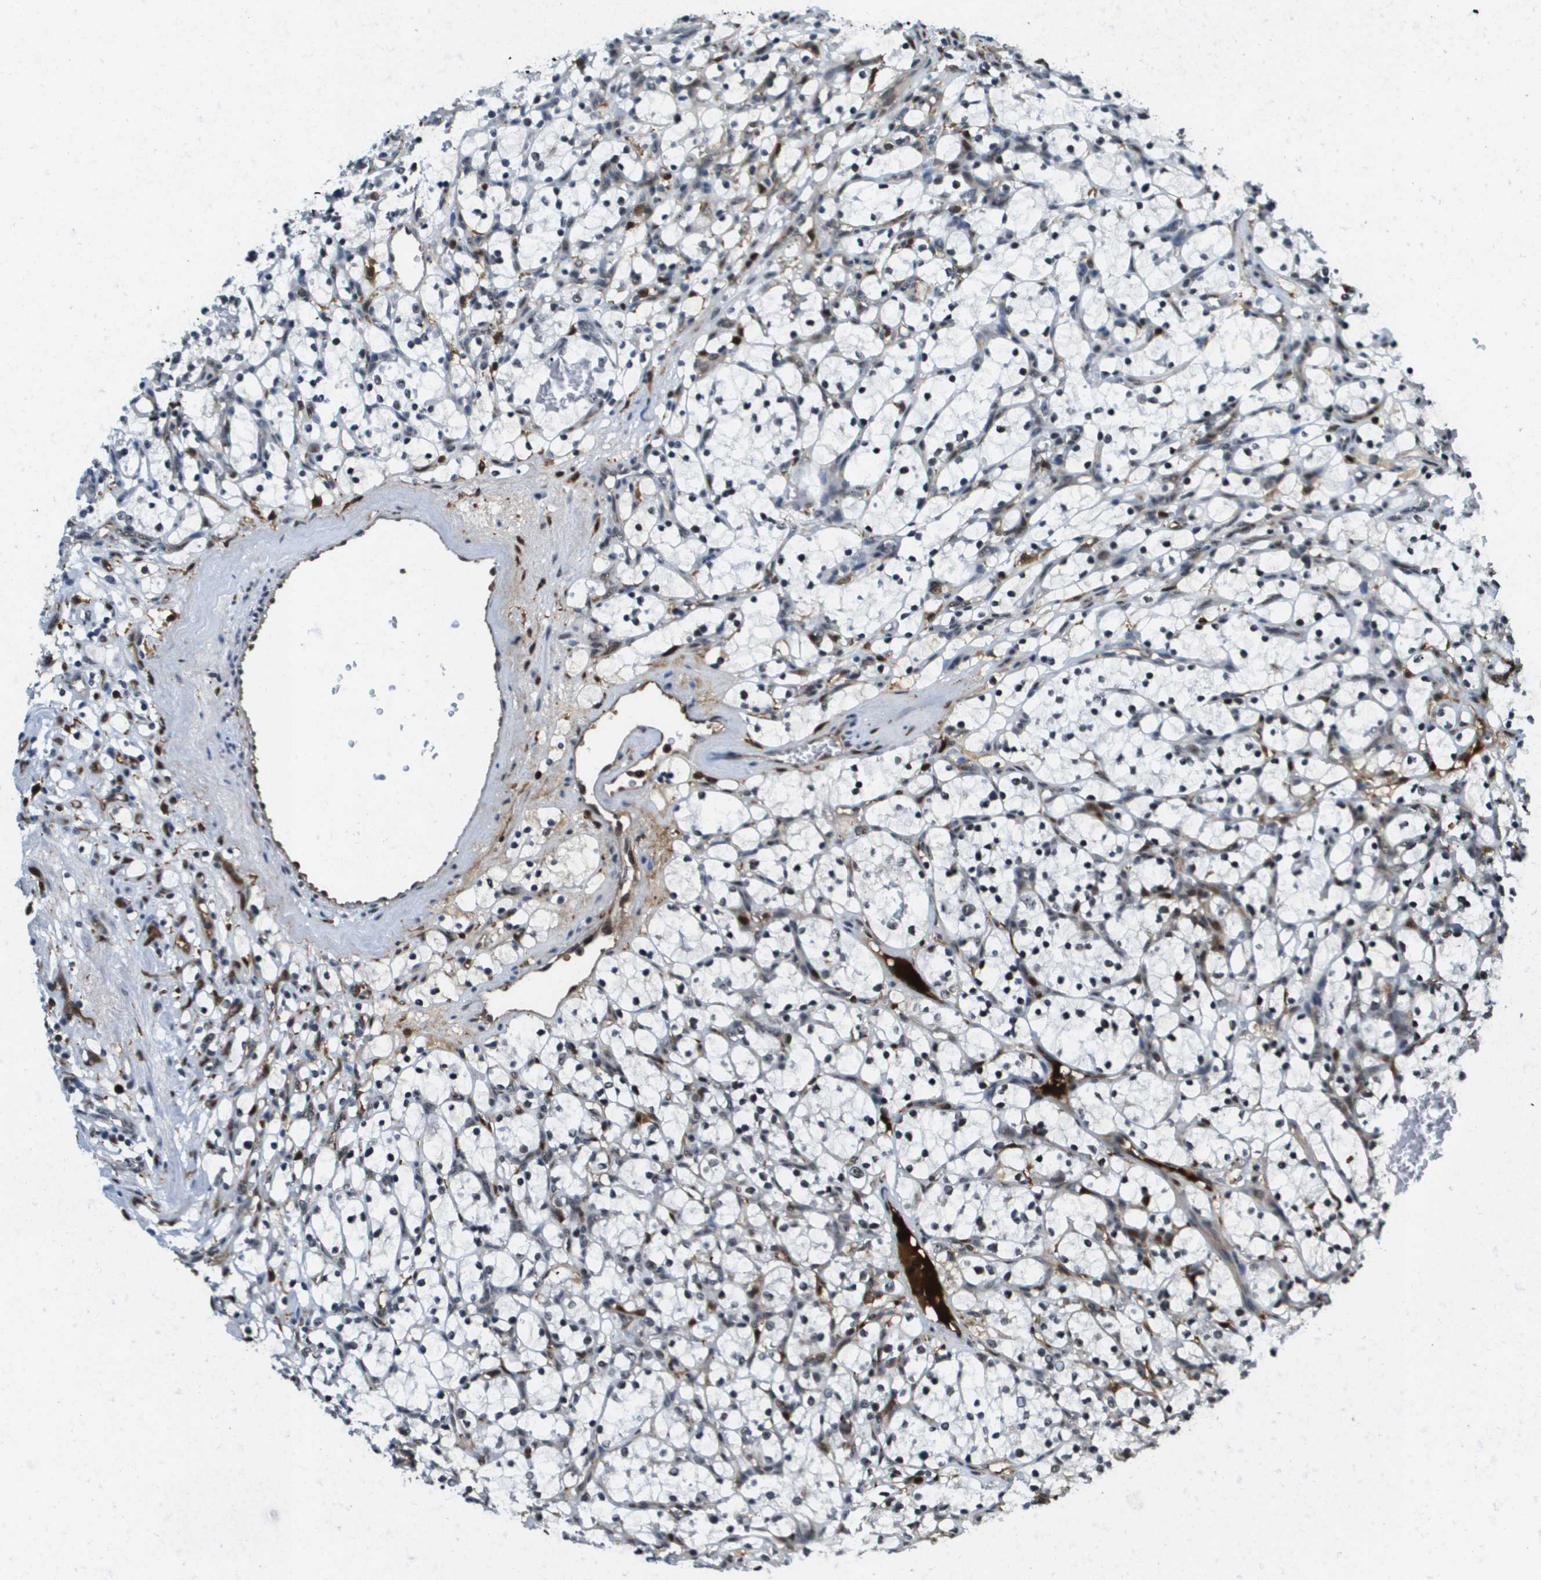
{"staining": {"intensity": "moderate", "quantity": "<25%", "location": "nuclear"}, "tissue": "renal cancer", "cell_type": "Tumor cells", "image_type": "cancer", "snomed": [{"axis": "morphology", "description": "Adenocarcinoma, NOS"}, {"axis": "topography", "description": "Kidney"}], "caption": "Immunohistochemical staining of human renal adenocarcinoma reveals moderate nuclear protein staining in approximately <25% of tumor cells.", "gene": "EP400", "patient": {"sex": "female", "age": 69}}